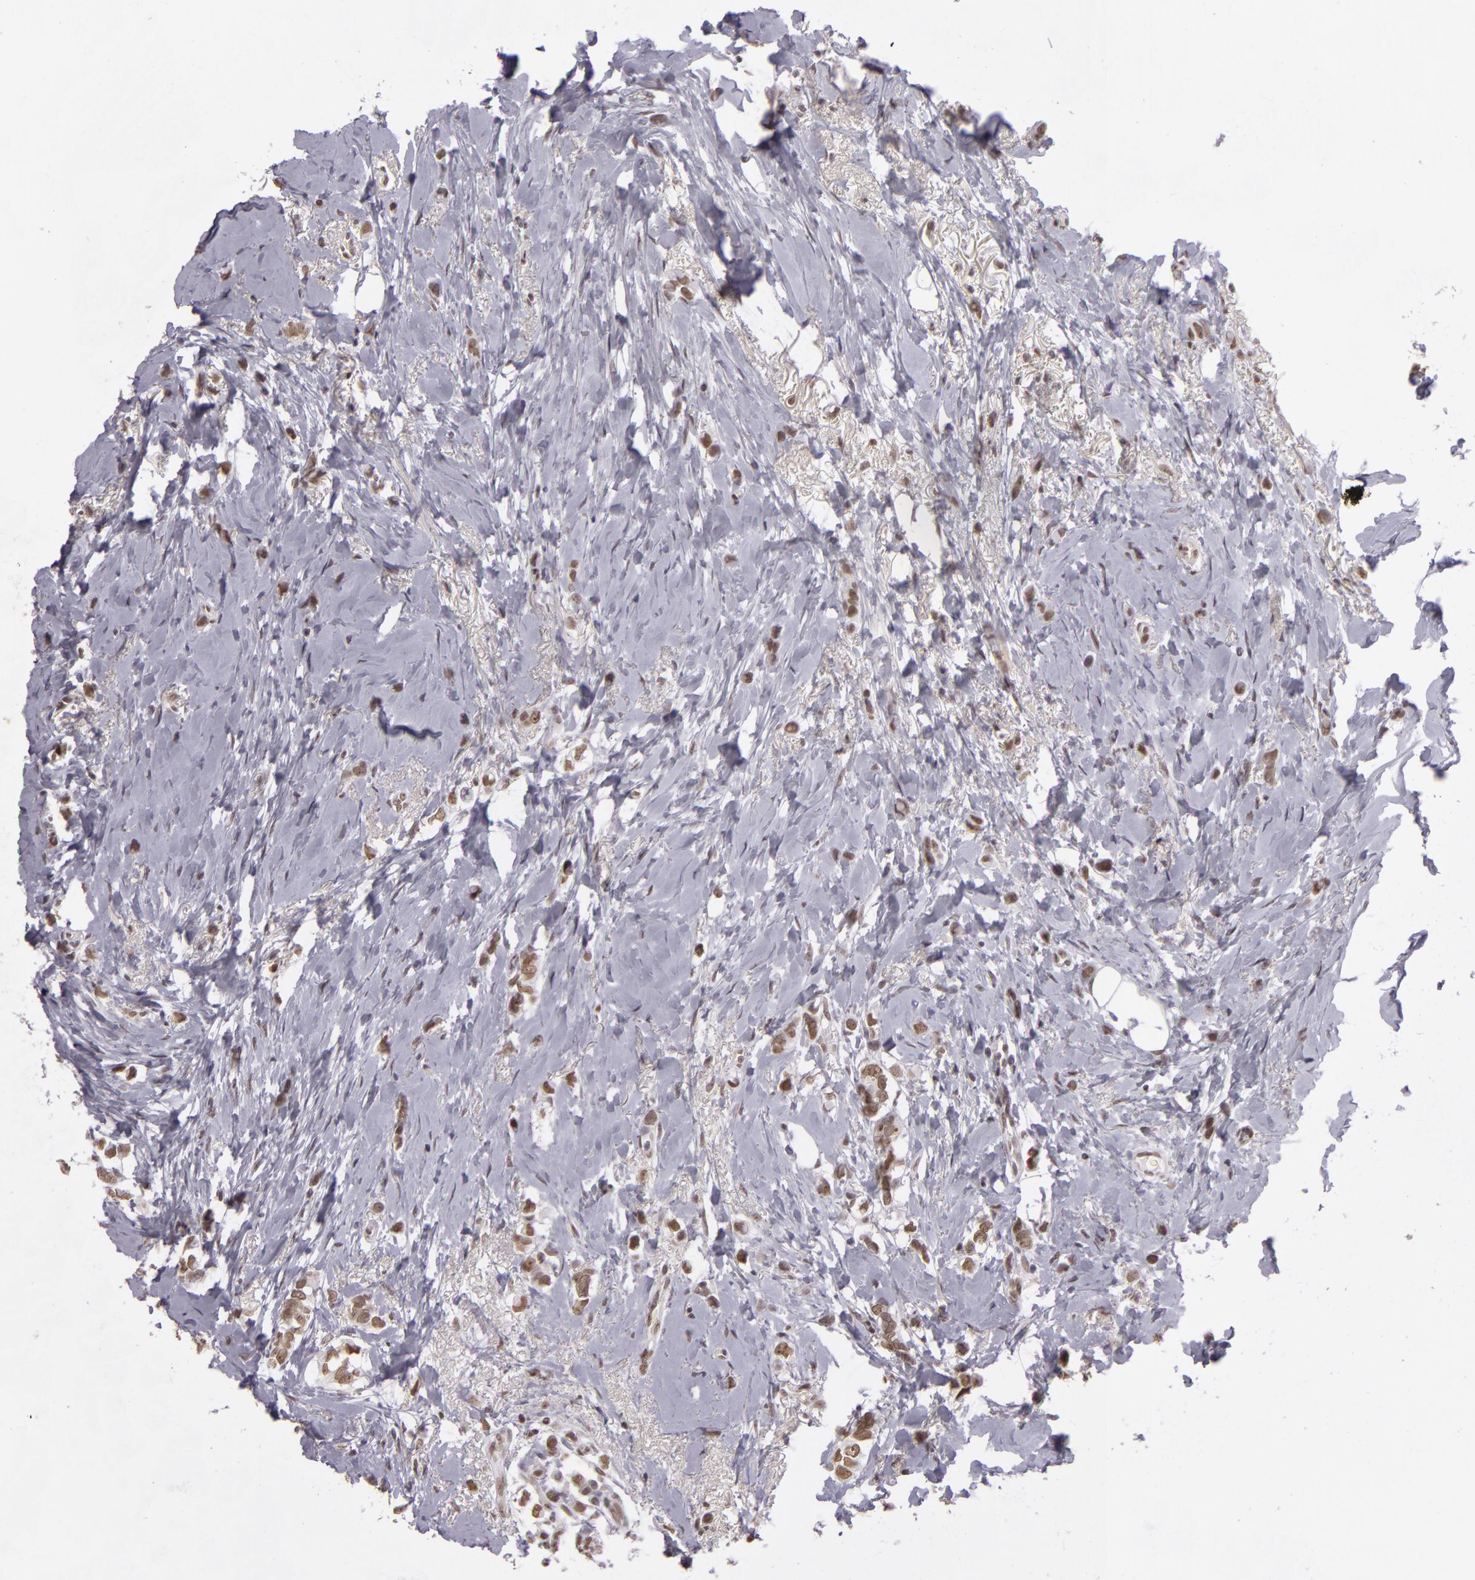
{"staining": {"intensity": "weak", "quantity": ">75%", "location": "nuclear"}, "tissue": "breast cancer", "cell_type": "Tumor cells", "image_type": "cancer", "snomed": [{"axis": "morphology", "description": "Duct carcinoma"}, {"axis": "topography", "description": "Breast"}], "caption": "Protein staining of breast cancer tissue reveals weak nuclear expression in about >75% of tumor cells.", "gene": "RRP7A", "patient": {"sex": "female", "age": 72}}